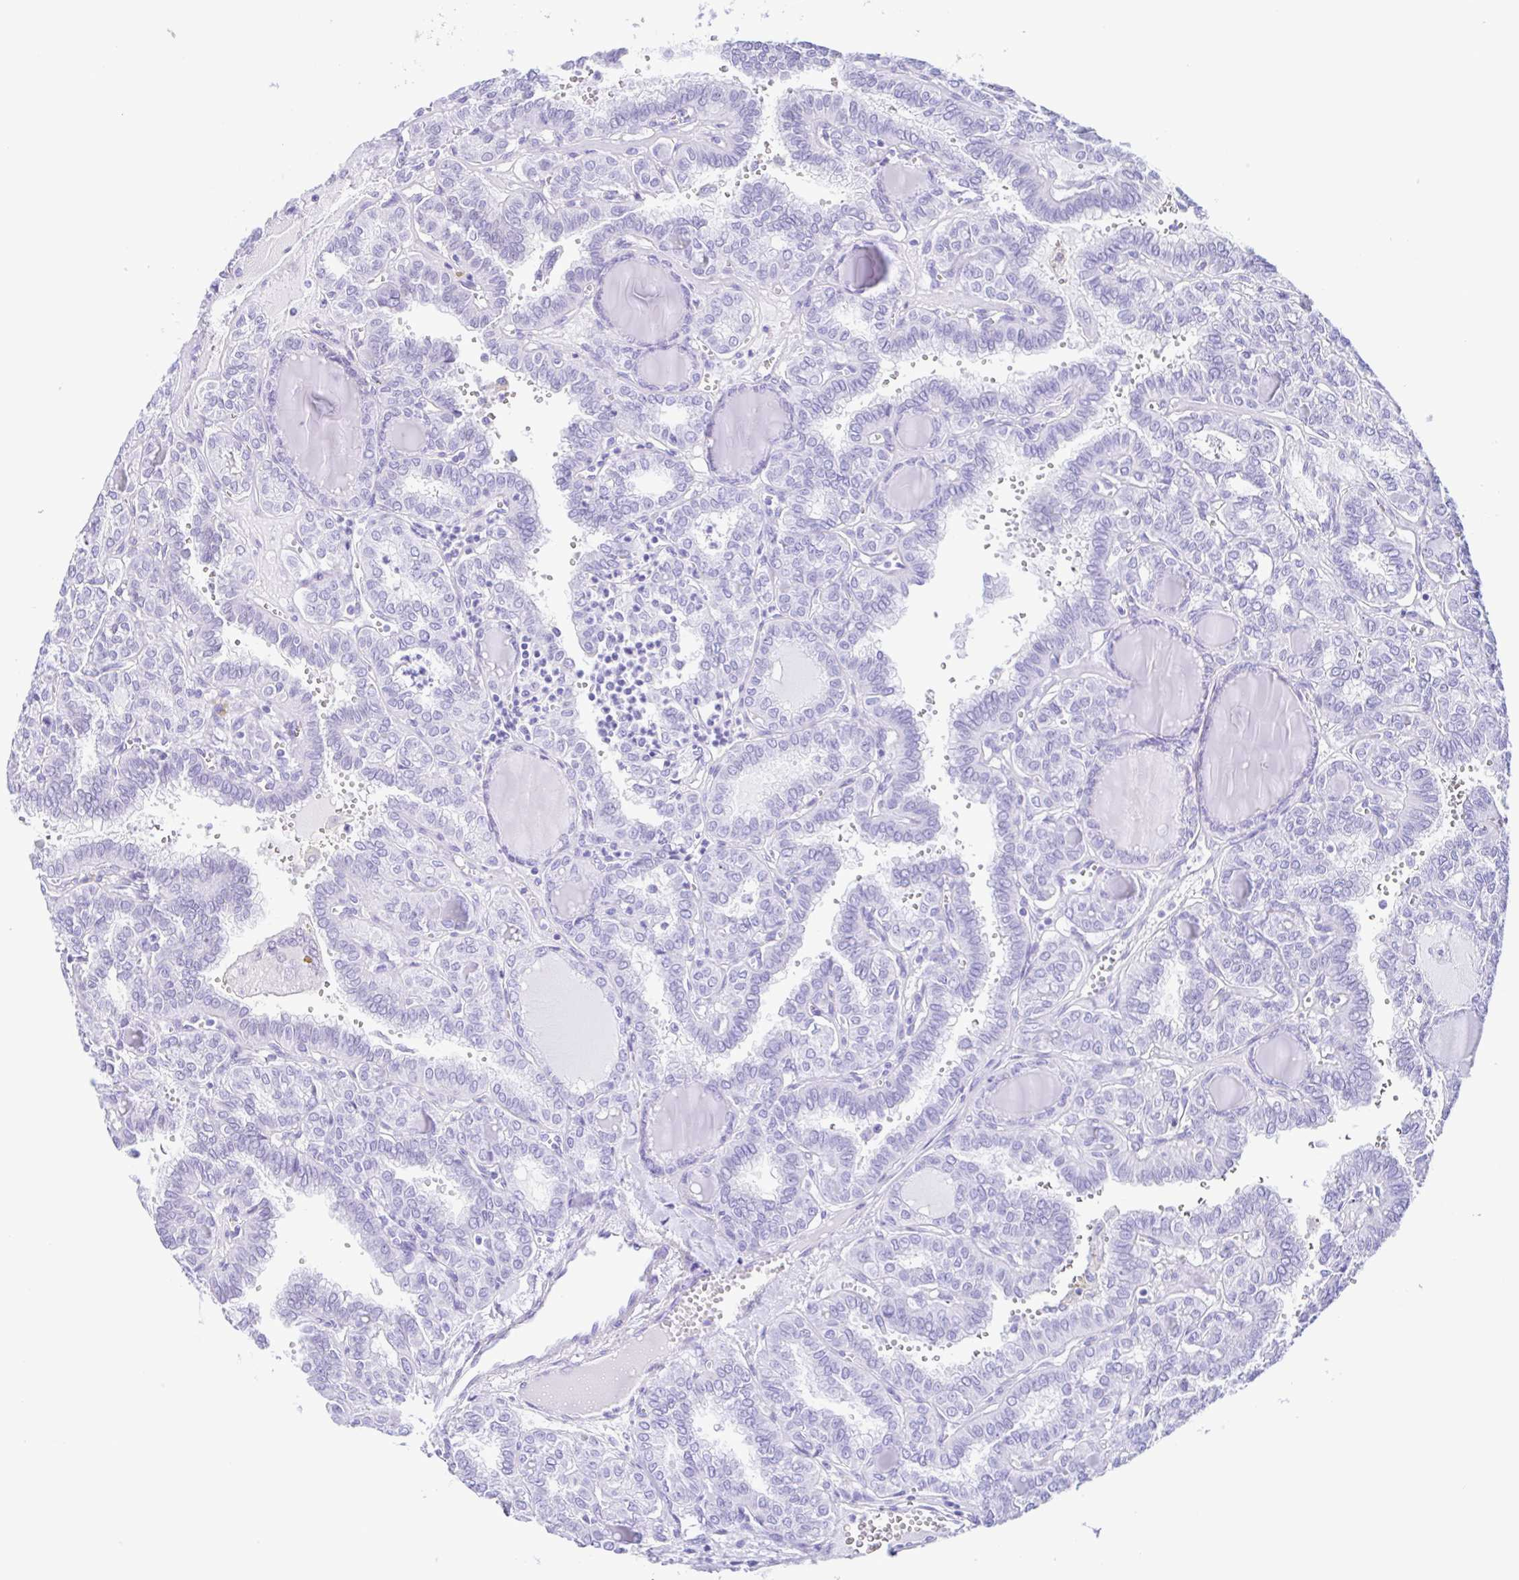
{"staining": {"intensity": "negative", "quantity": "none", "location": "none"}, "tissue": "thyroid cancer", "cell_type": "Tumor cells", "image_type": "cancer", "snomed": [{"axis": "morphology", "description": "Papillary adenocarcinoma, NOS"}, {"axis": "topography", "description": "Thyroid gland"}], "caption": "An image of human thyroid cancer is negative for staining in tumor cells.", "gene": "TGM3", "patient": {"sex": "female", "age": 41}}